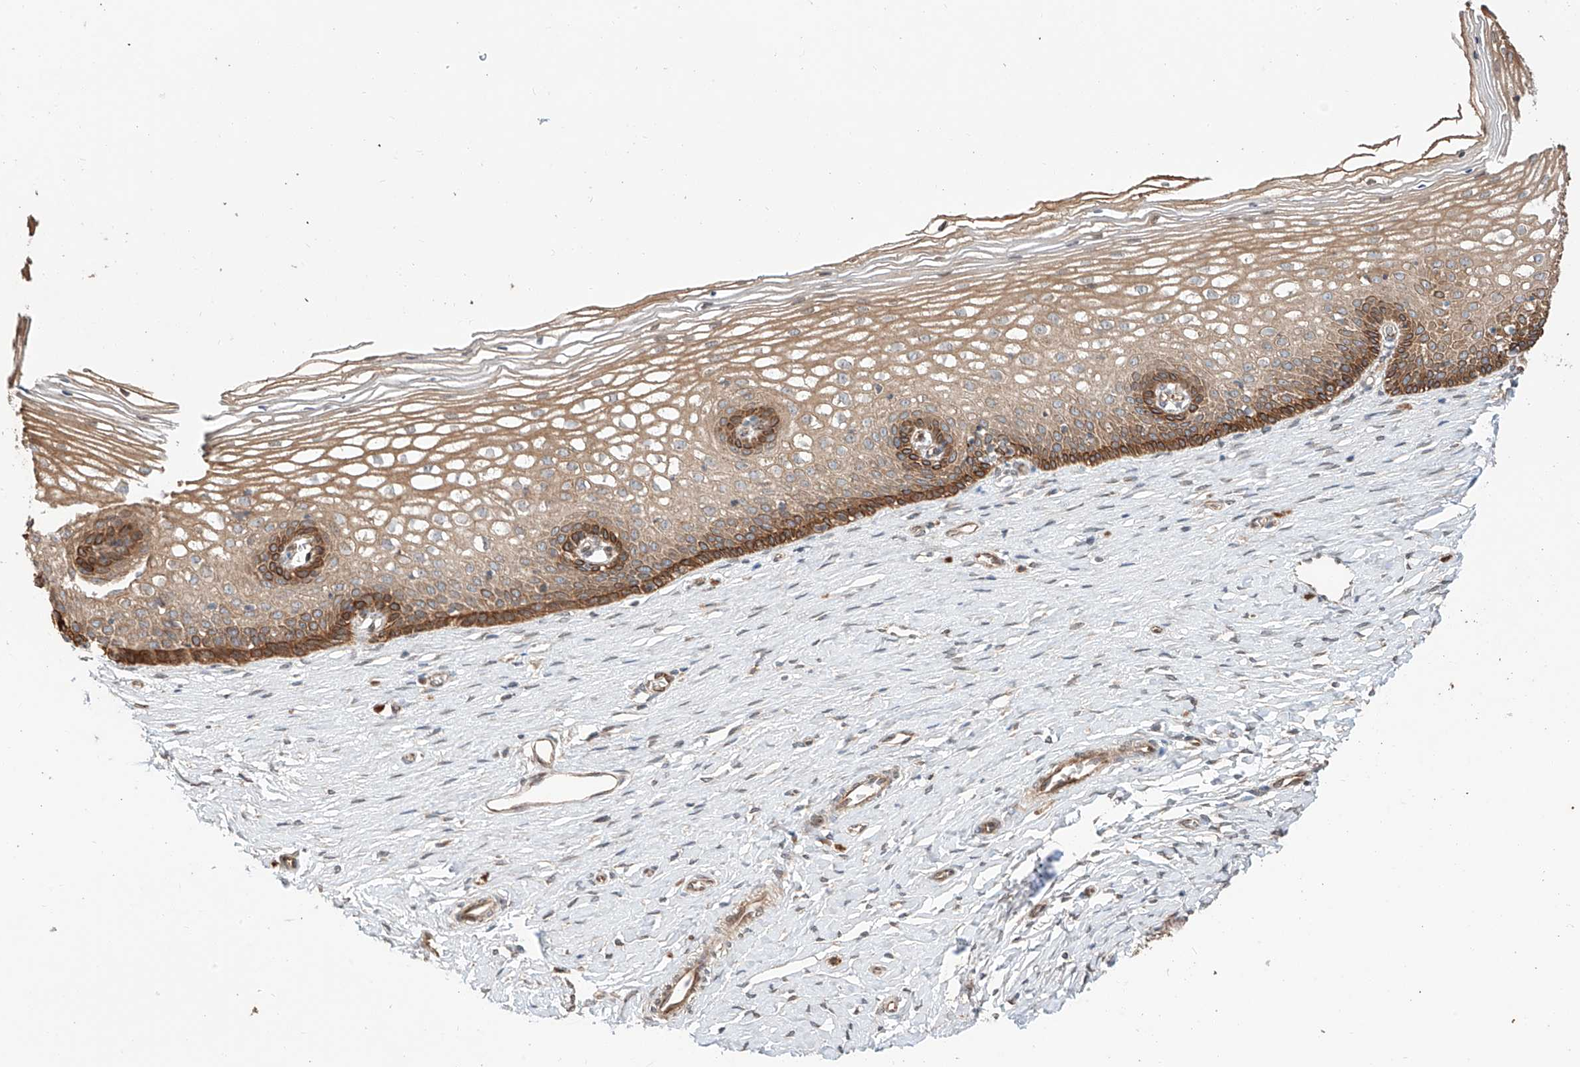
{"staining": {"intensity": "moderate", "quantity": ">75%", "location": "cytoplasmic/membranous"}, "tissue": "cervix", "cell_type": "Glandular cells", "image_type": "normal", "snomed": [{"axis": "morphology", "description": "Normal tissue, NOS"}, {"axis": "topography", "description": "Cervix"}], "caption": "A brown stain shows moderate cytoplasmic/membranous staining of a protein in glandular cells of unremarkable cervix. The staining is performed using DAB (3,3'-diaminobenzidine) brown chromogen to label protein expression. The nuclei are counter-stained blue using hematoxylin.", "gene": "CEP162", "patient": {"sex": "female", "age": 33}}